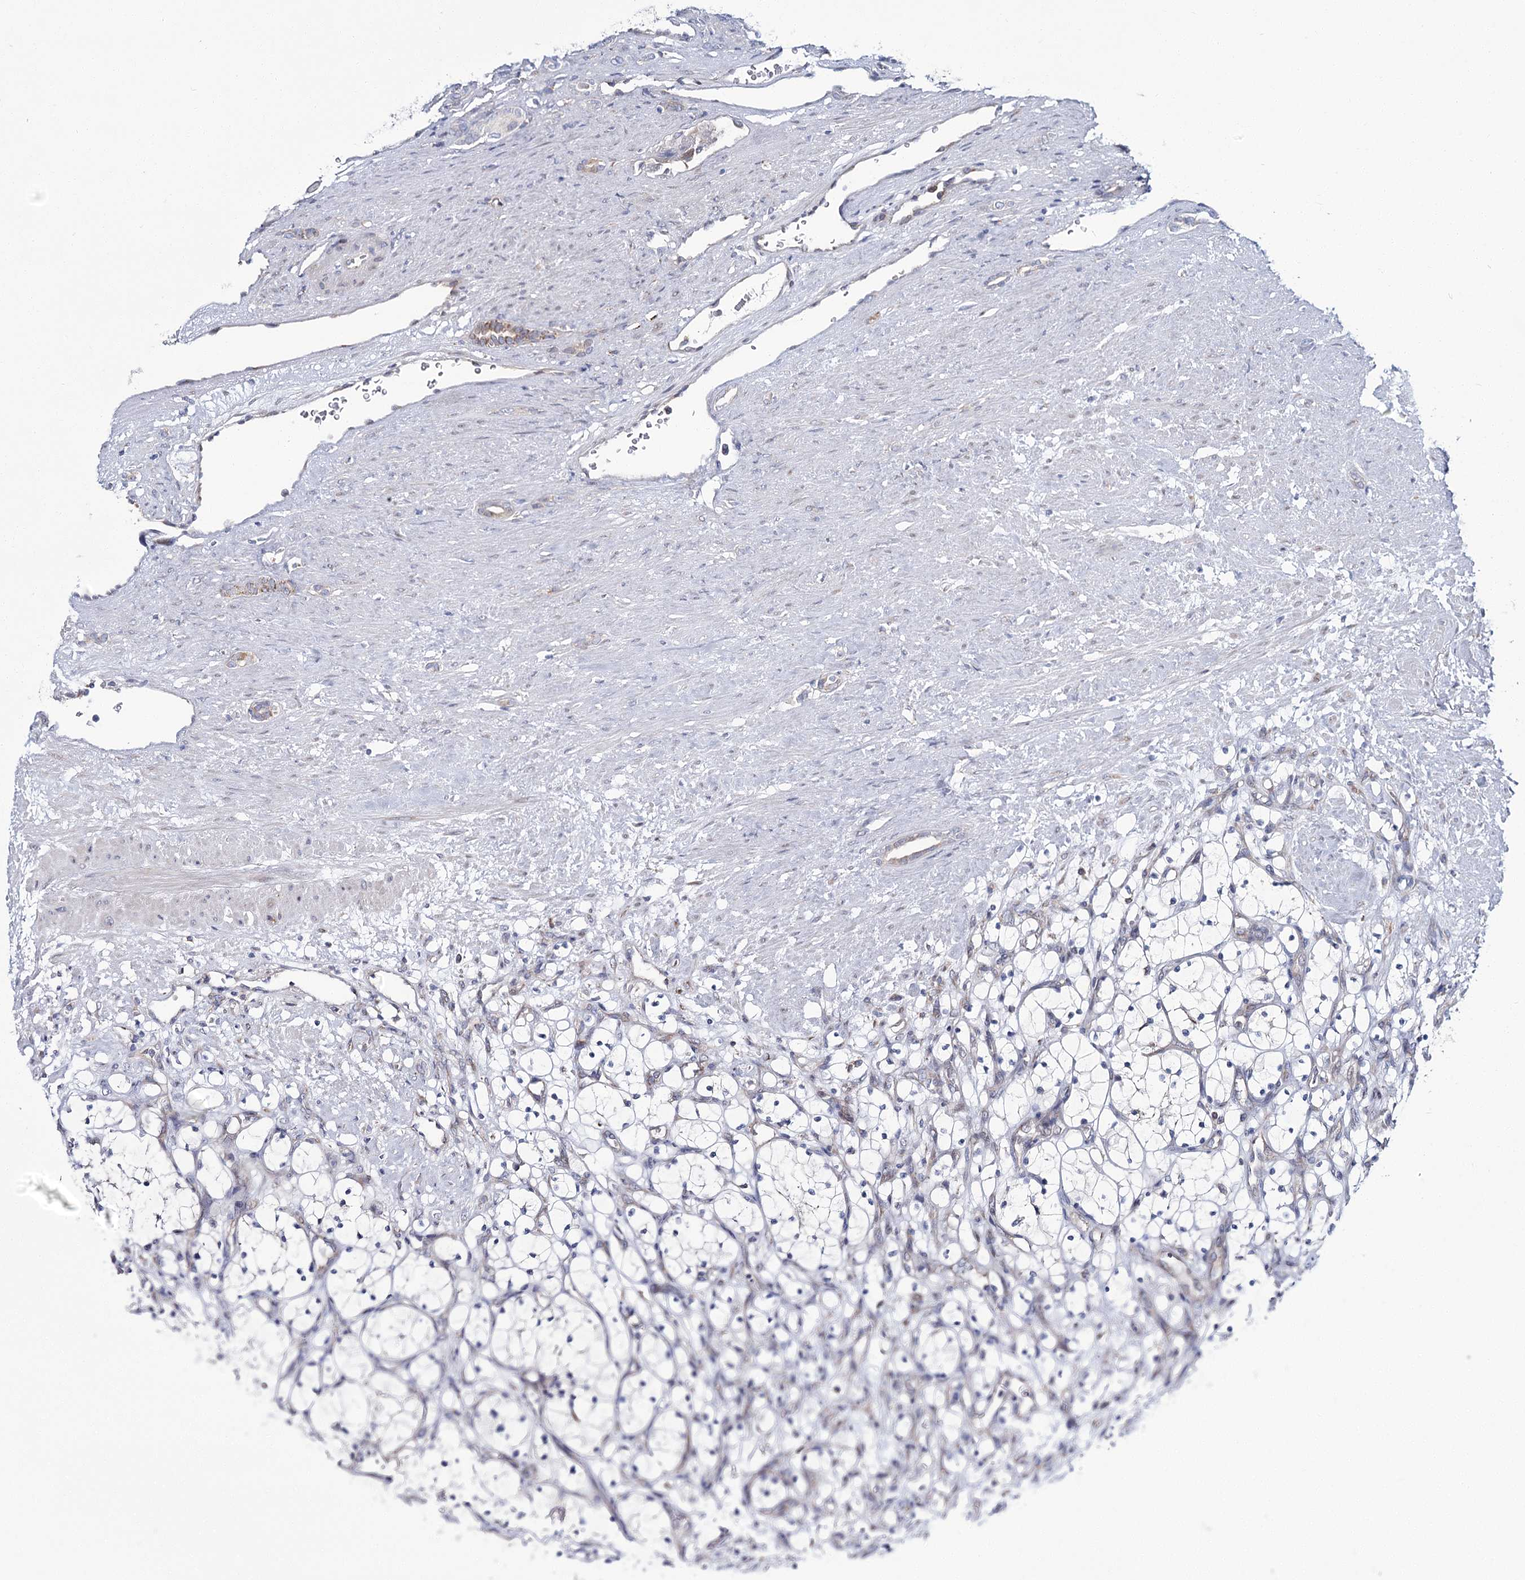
{"staining": {"intensity": "negative", "quantity": "none", "location": "none"}, "tissue": "renal cancer", "cell_type": "Tumor cells", "image_type": "cancer", "snomed": [{"axis": "morphology", "description": "Adenocarcinoma, NOS"}, {"axis": "topography", "description": "Kidney"}], "caption": "This image is of renal cancer (adenocarcinoma) stained with IHC to label a protein in brown with the nuclei are counter-stained blue. There is no positivity in tumor cells.", "gene": "CPLANE1", "patient": {"sex": "female", "age": 69}}